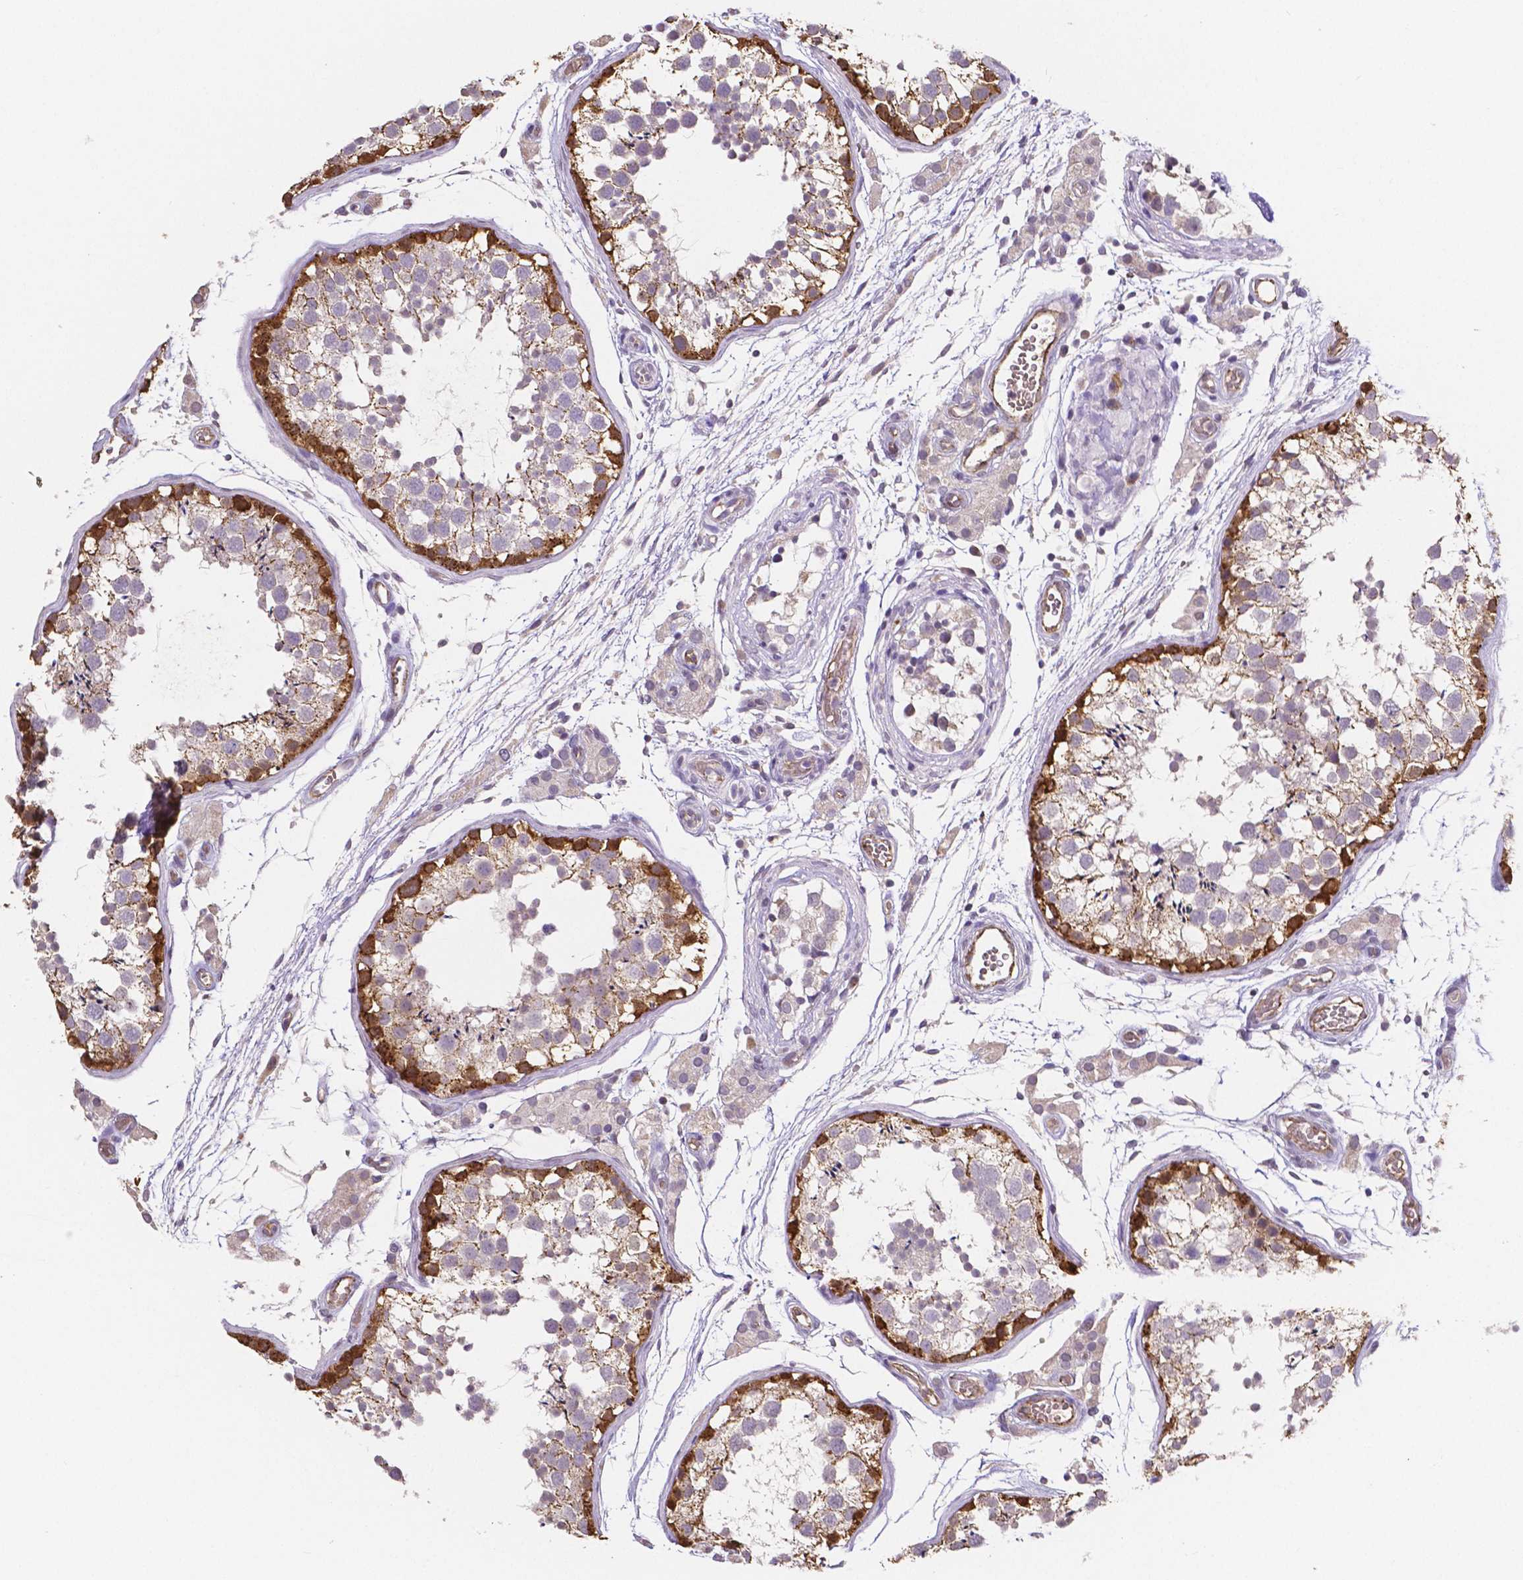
{"staining": {"intensity": "strong", "quantity": "<25%", "location": "cytoplasmic/membranous"}, "tissue": "testis", "cell_type": "Cells in seminiferous ducts", "image_type": "normal", "snomed": [{"axis": "morphology", "description": "Normal tissue, NOS"}, {"axis": "morphology", "description": "Seminoma, NOS"}, {"axis": "topography", "description": "Testis"}], "caption": "Immunohistochemical staining of unremarkable testis exhibits medium levels of strong cytoplasmic/membranous staining in approximately <25% of cells in seminiferous ducts.", "gene": "ELAVL2", "patient": {"sex": "male", "age": 29}}